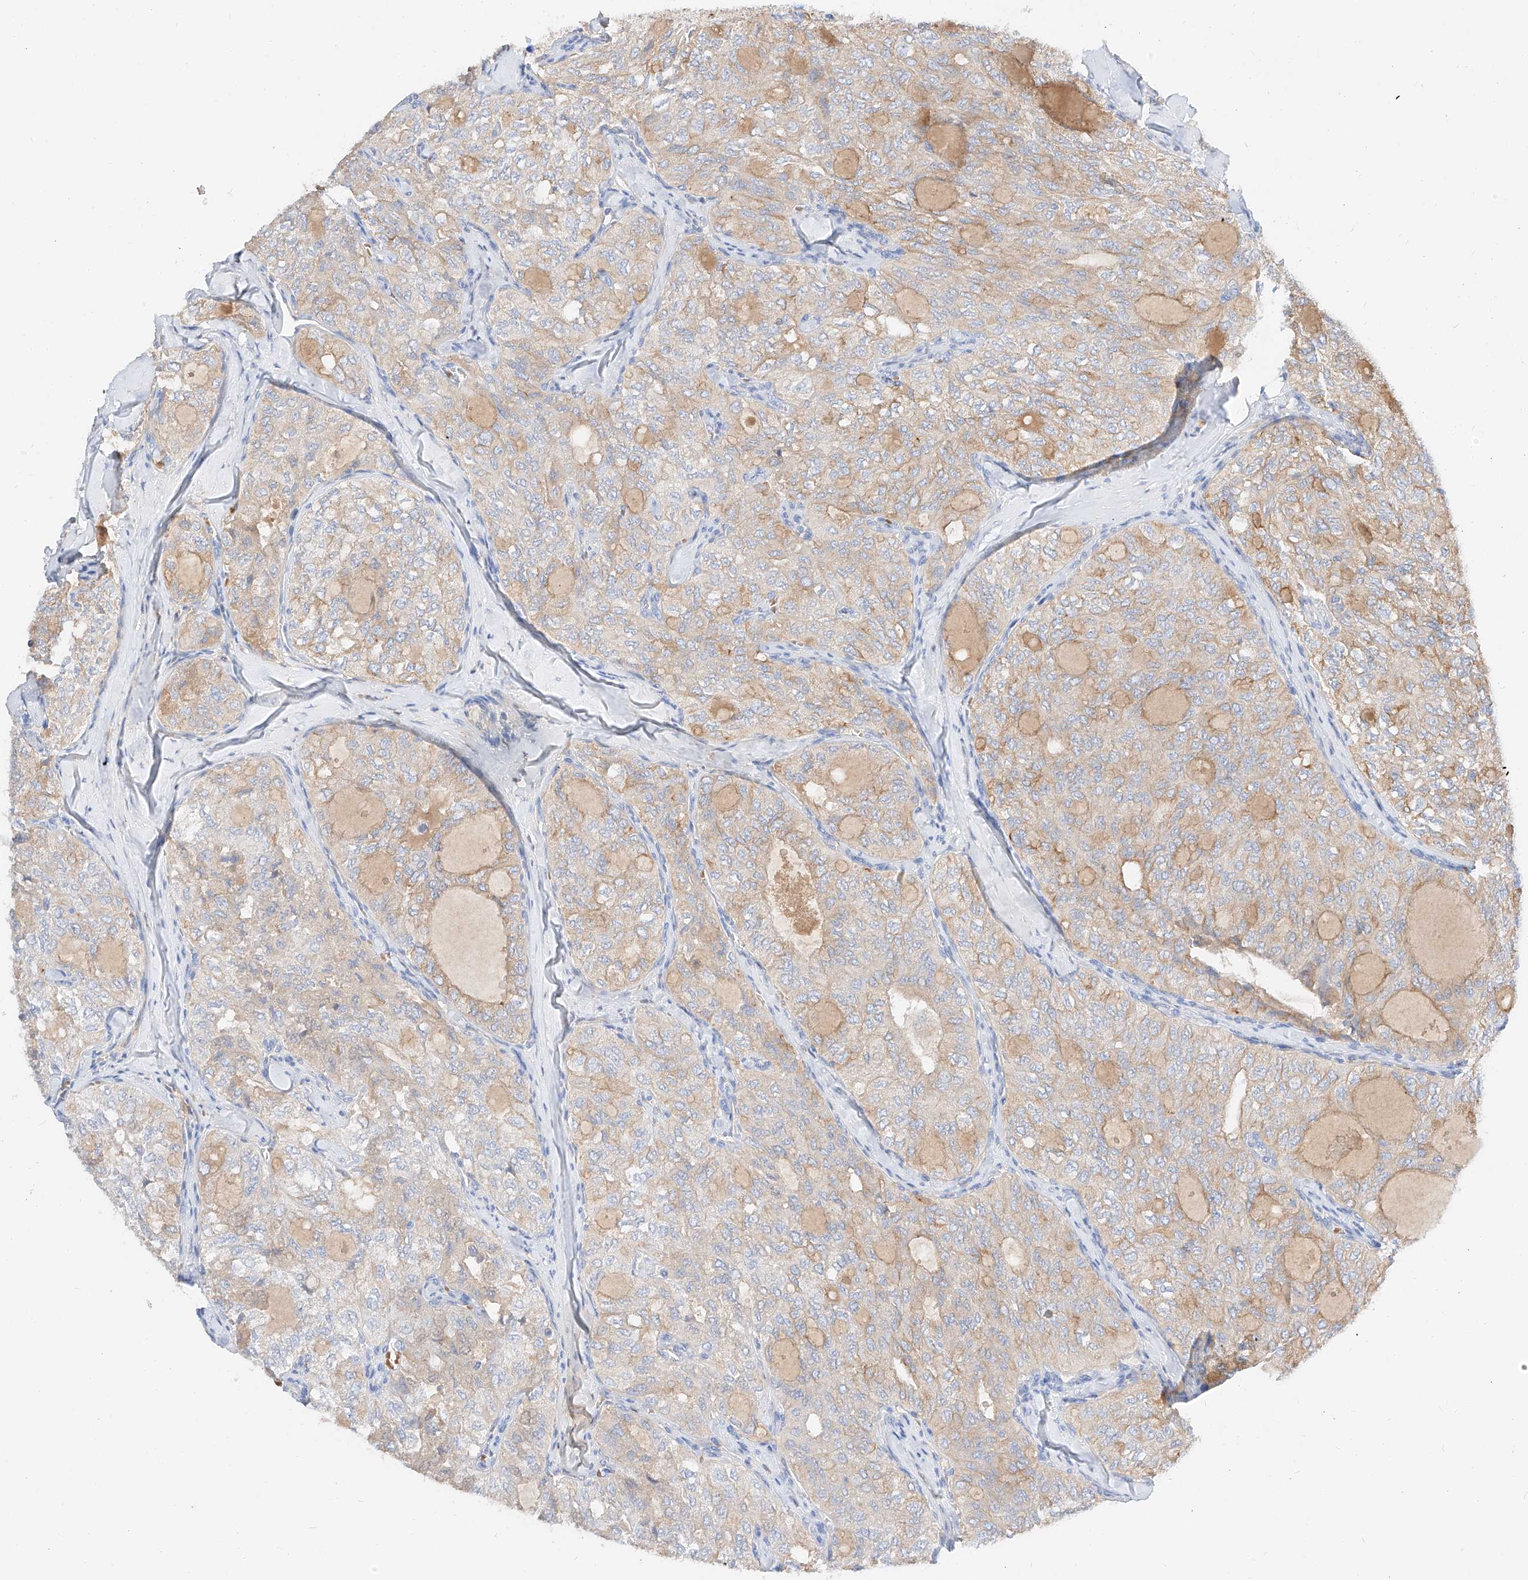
{"staining": {"intensity": "weak", "quantity": "<25%", "location": "cytoplasmic/membranous"}, "tissue": "thyroid cancer", "cell_type": "Tumor cells", "image_type": "cancer", "snomed": [{"axis": "morphology", "description": "Follicular adenoma carcinoma, NOS"}, {"axis": "topography", "description": "Thyroid gland"}], "caption": "Immunohistochemical staining of follicular adenoma carcinoma (thyroid) displays no significant positivity in tumor cells.", "gene": "MAP7", "patient": {"sex": "male", "age": 75}}